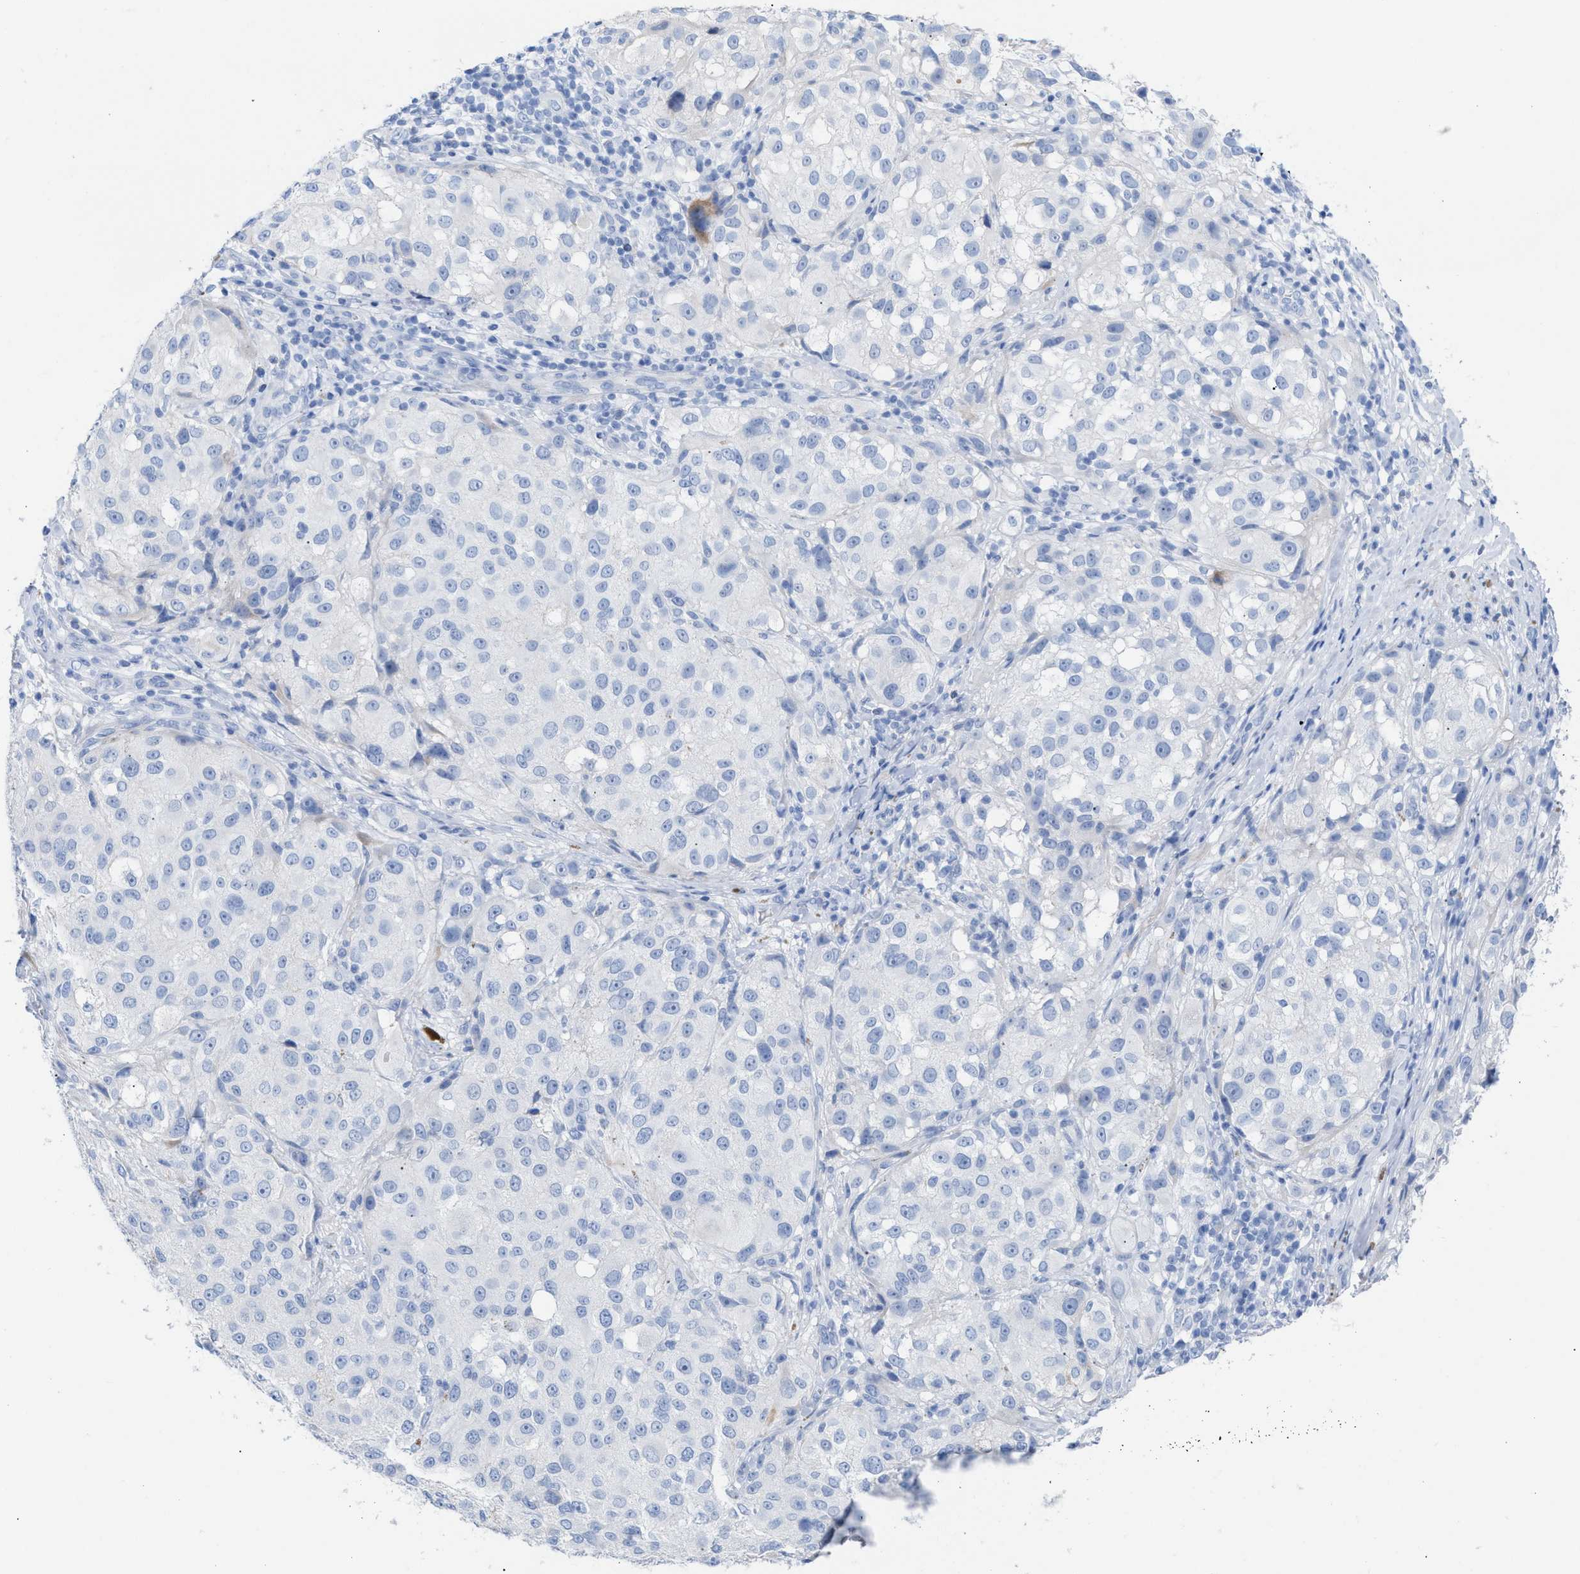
{"staining": {"intensity": "negative", "quantity": "none", "location": "none"}, "tissue": "melanoma", "cell_type": "Tumor cells", "image_type": "cancer", "snomed": [{"axis": "morphology", "description": "Necrosis, NOS"}, {"axis": "morphology", "description": "Malignant melanoma, NOS"}, {"axis": "topography", "description": "Skin"}], "caption": "High magnification brightfield microscopy of melanoma stained with DAB (3,3'-diaminobenzidine) (brown) and counterstained with hematoxylin (blue): tumor cells show no significant expression.", "gene": "CPA1", "patient": {"sex": "female", "age": 87}}